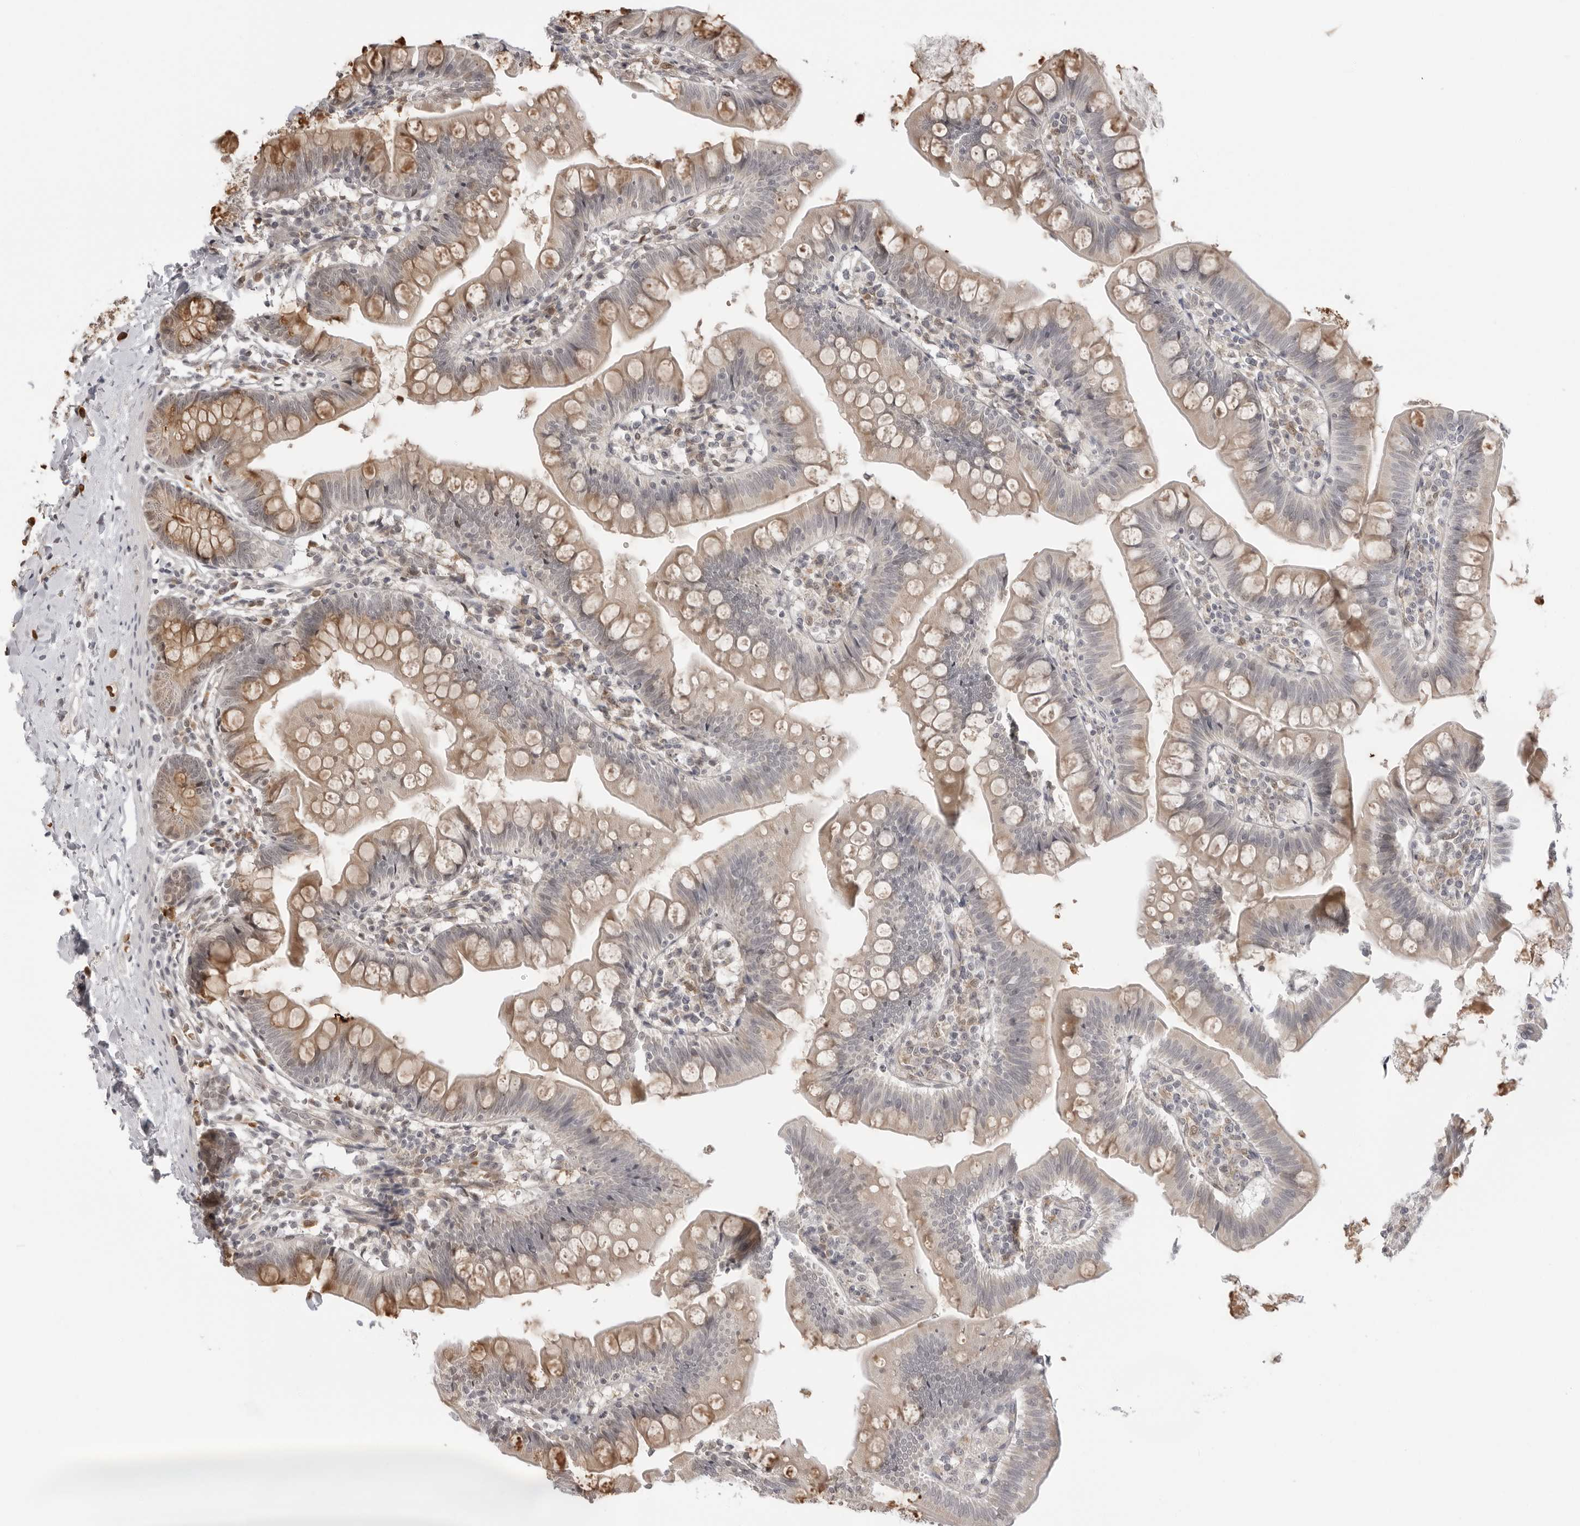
{"staining": {"intensity": "moderate", "quantity": ">75%", "location": "cytoplasmic/membranous"}, "tissue": "small intestine", "cell_type": "Glandular cells", "image_type": "normal", "snomed": [{"axis": "morphology", "description": "Normal tissue, NOS"}, {"axis": "topography", "description": "Small intestine"}], "caption": "DAB (3,3'-diaminobenzidine) immunohistochemical staining of unremarkable small intestine exhibits moderate cytoplasmic/membranous protein staining in approximately >75% of glandular cells. The staining was performed using DAB, with brown indicating positive protein expression. Nuclei are stained blue with hematoxylin.", "gene": "SUGCT", "patient": {"sex": "male", "age": 7}}